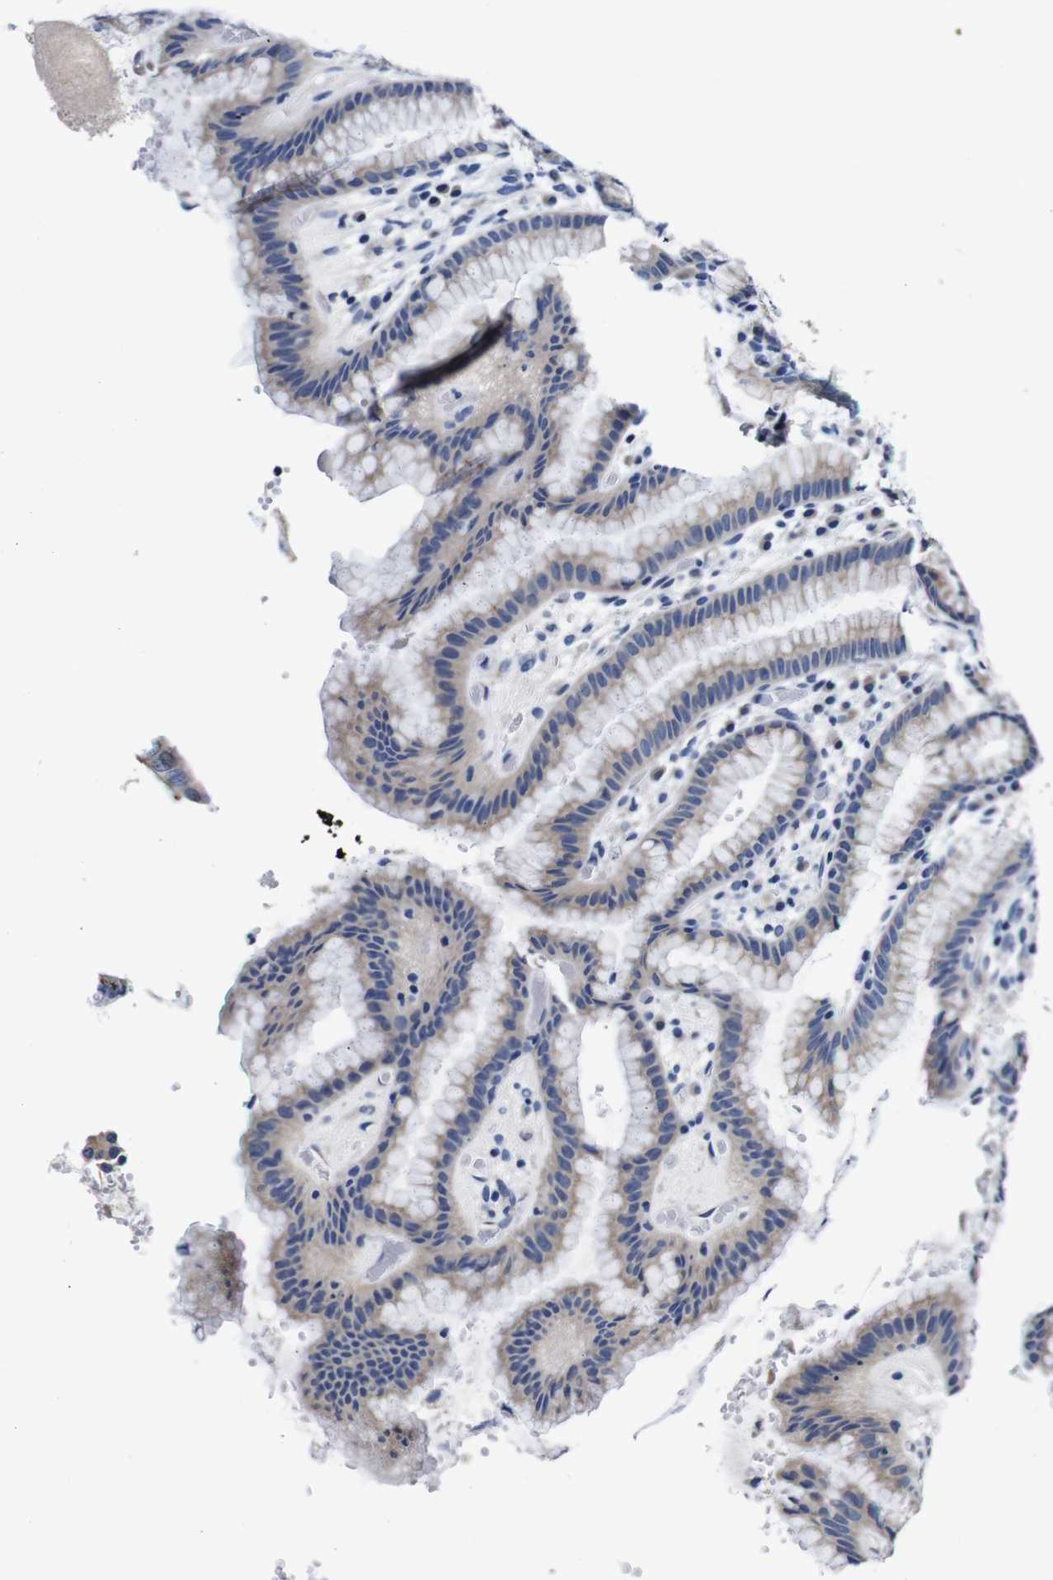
{"staining": {"intensity": "moderate", "quantity": "25%-75%", "location": "cytoplasmic/membranous"}, "tissue": "stomach", "cell_type": "Glandular cells", "image_type": "normal", "snomed": [{"axis": "morphology", "description": "Normal tissue, NOS"}, {"axis": "topography", "description": "Stomach, lower"}], "caption": "This photomicrograph shows IHC staining of benign human stomach, with medium moderate cytoplasmic/membranous staining in approximately 25%-75% of glandular cells.", "gene": "SNX19", "patient": {"sex": "male", "age": 52}}